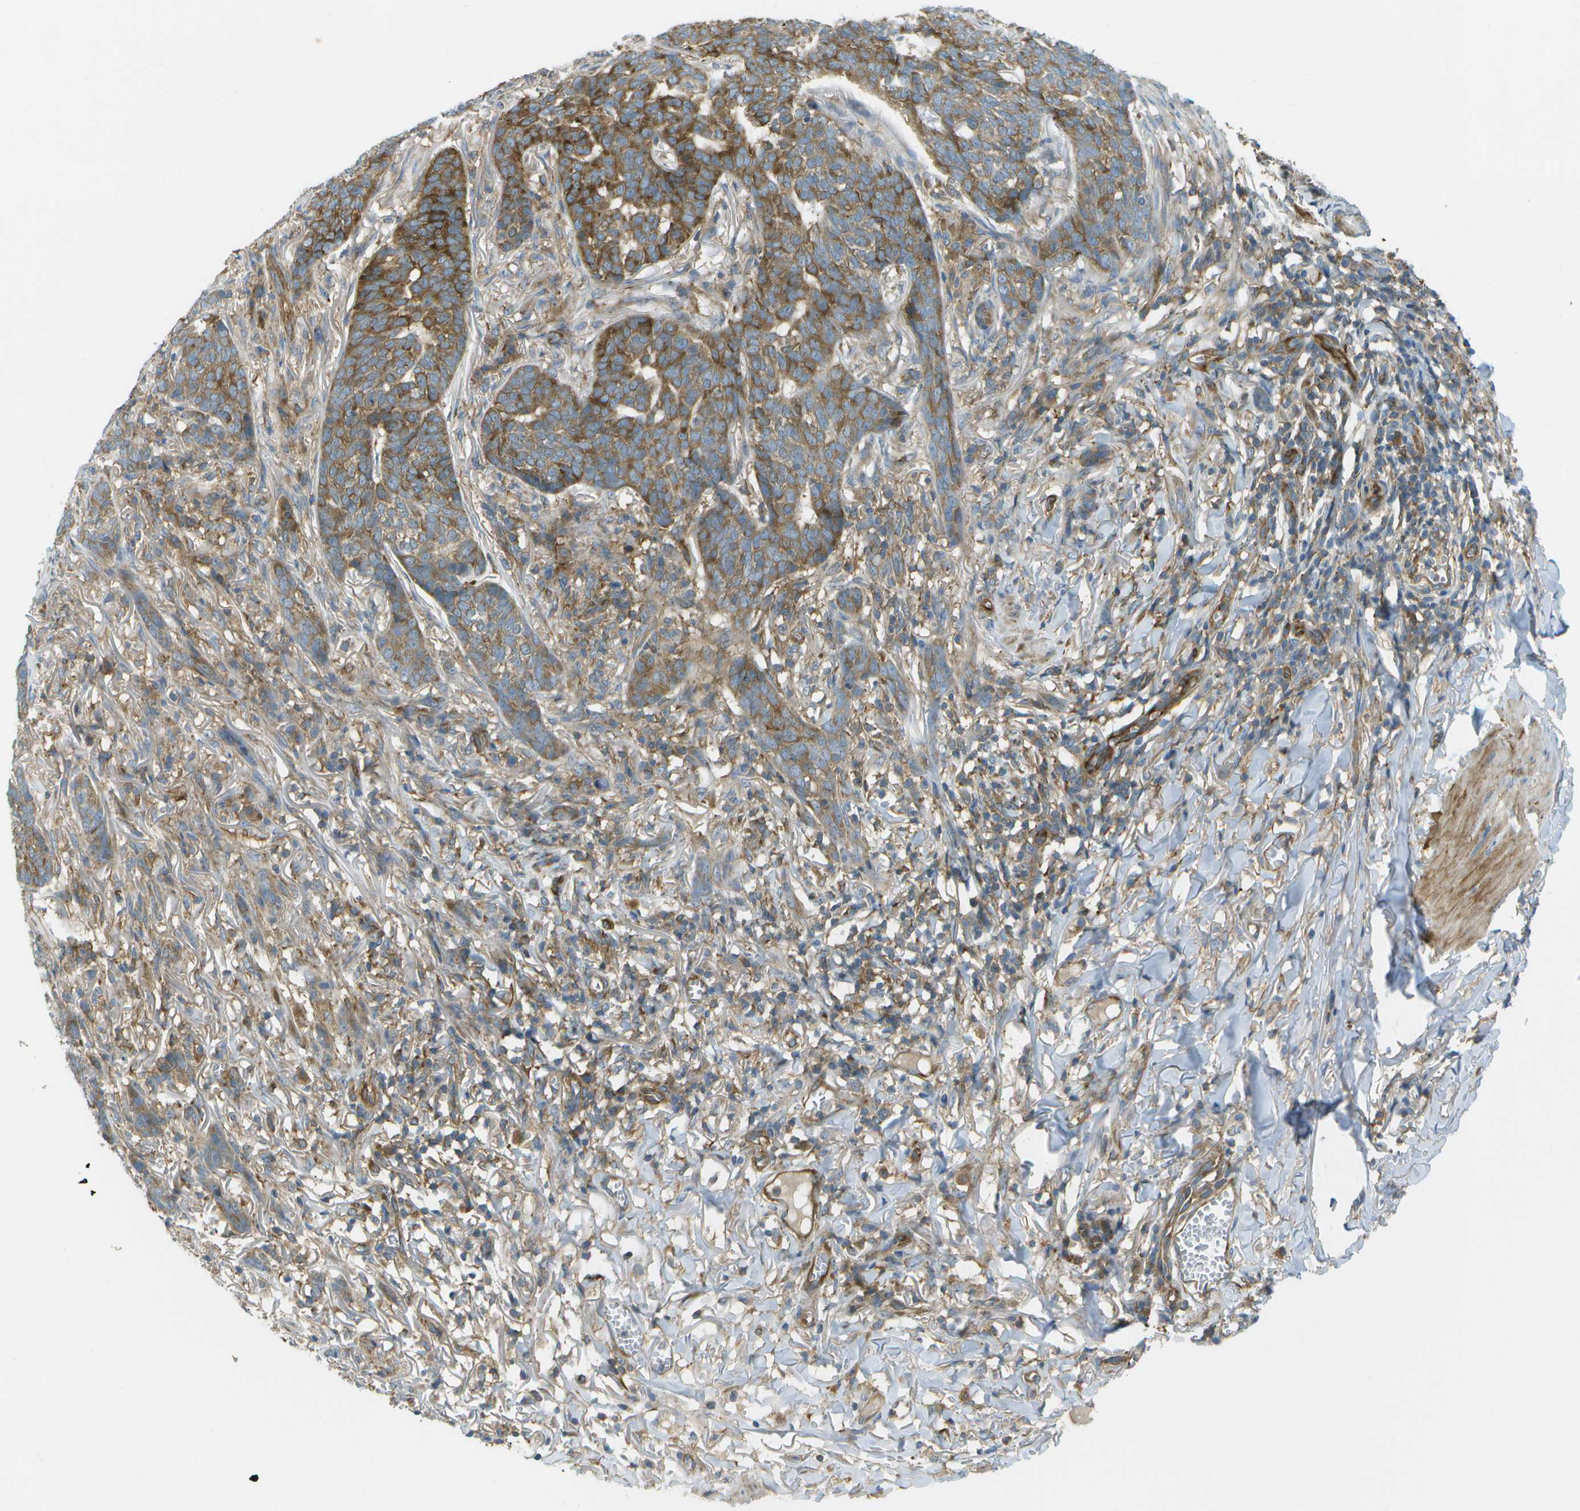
{"staining": {"intensity": "moderate", "quantity": ">75%", "location": "cytoplasmic/membranous"}, "tissue": "skin cancer", "cell_type": "Tumor cells", "image_type": "cancer", "snomed": [{"axis": "morphology", "description": "Basal cell carcinoma"}, {"axis": "topography", "description": "Skin"}], "caption": "IHC image of human skin cancer (basal cell carcinoma) stained for a protein (brown), which displays medium levels of moderate cytoplasmic/membranous staining in approximately >75% of tumor cells.", "gene": "WNK2", "patient": {"sex": "male", "age": 85}}